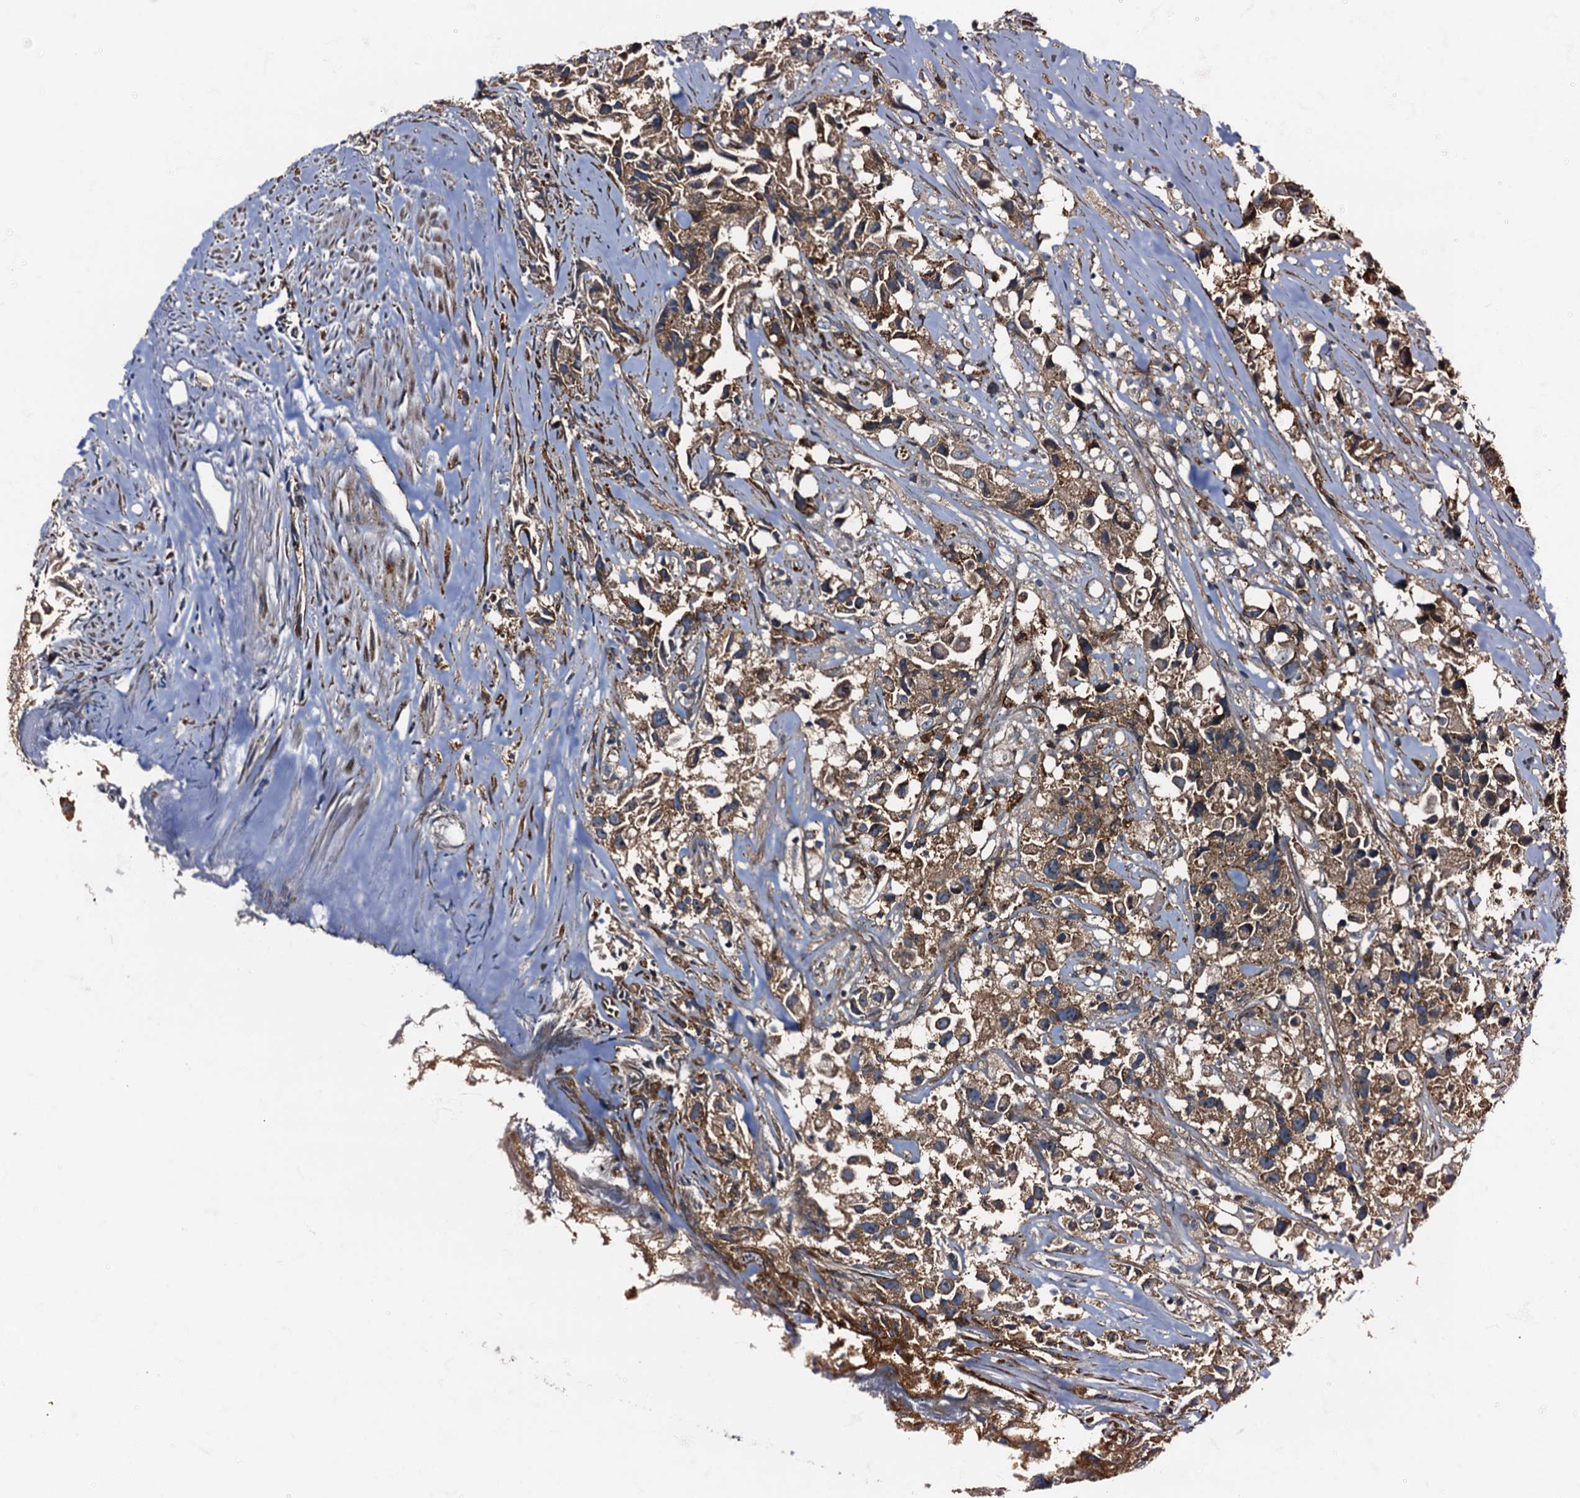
{"staining": {"intensity": "moderate", "quantity": ">75%", "location": "cytoplasmic/membranous"}, "tissue": "urothelial cancer", "cell_type": "Tumor cells", "image_type": "cancer", "snomed": [{"axis": "morphology", "description": "Urothelial carcinoma, High grade"}, {"axis": "topography", "description": "Urinary bladder"}], "caption": "High-magnification brightfield microscopy of high-grade urothelial carcinoma stained with DAB (brown) and counterstained with hematoxylin (blue). tumor cells exhibit moderate cytoplasmic/membranous staining is appreciated in approximately>75% of cells.", "gene": "ATP2C1", "patient": {"sex": "female", "age": 75}}